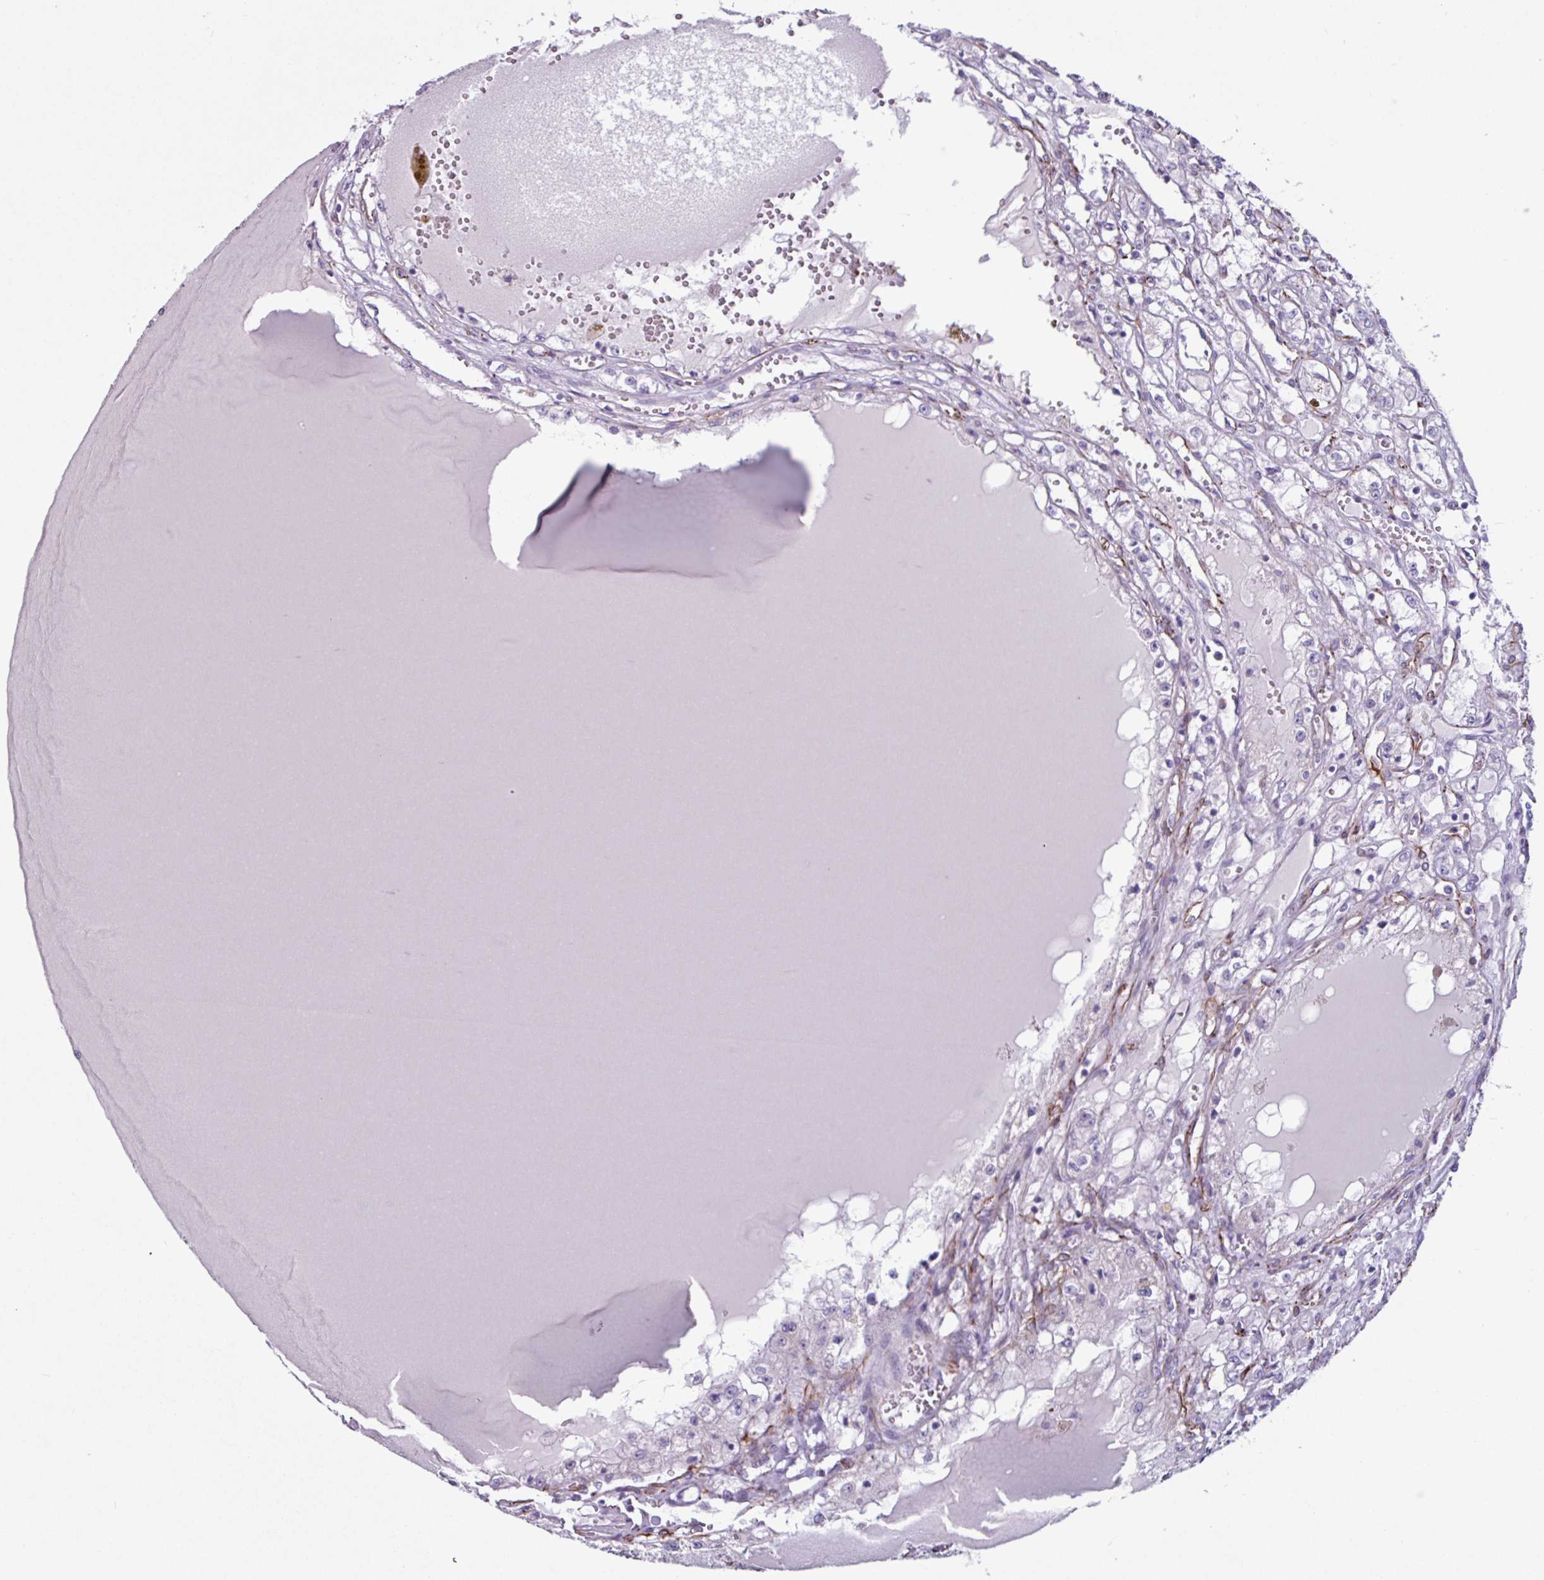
{"staining": {"intensity": "negative", "quantity": "none", "location": "none"}, "tissue": "renal cancer", "cell_type": "Tumor cells", "image_type": "cancer", "snomed": [{"axis": "morphology", "description": "Adenocarcinoma, NOS"}, {"axis": "topography", "description": "Kidney"}], "caption": "Immunohistochemistry (IHC) micrograph of neoplastic tissue: renal adenocarcinoma stained with DAB (3,3'-diaminobenzidine) demonstrates no significant protein expression in tumor cells.", "gene": "BTD", "patient": {"sex": "male", "age": 56}}